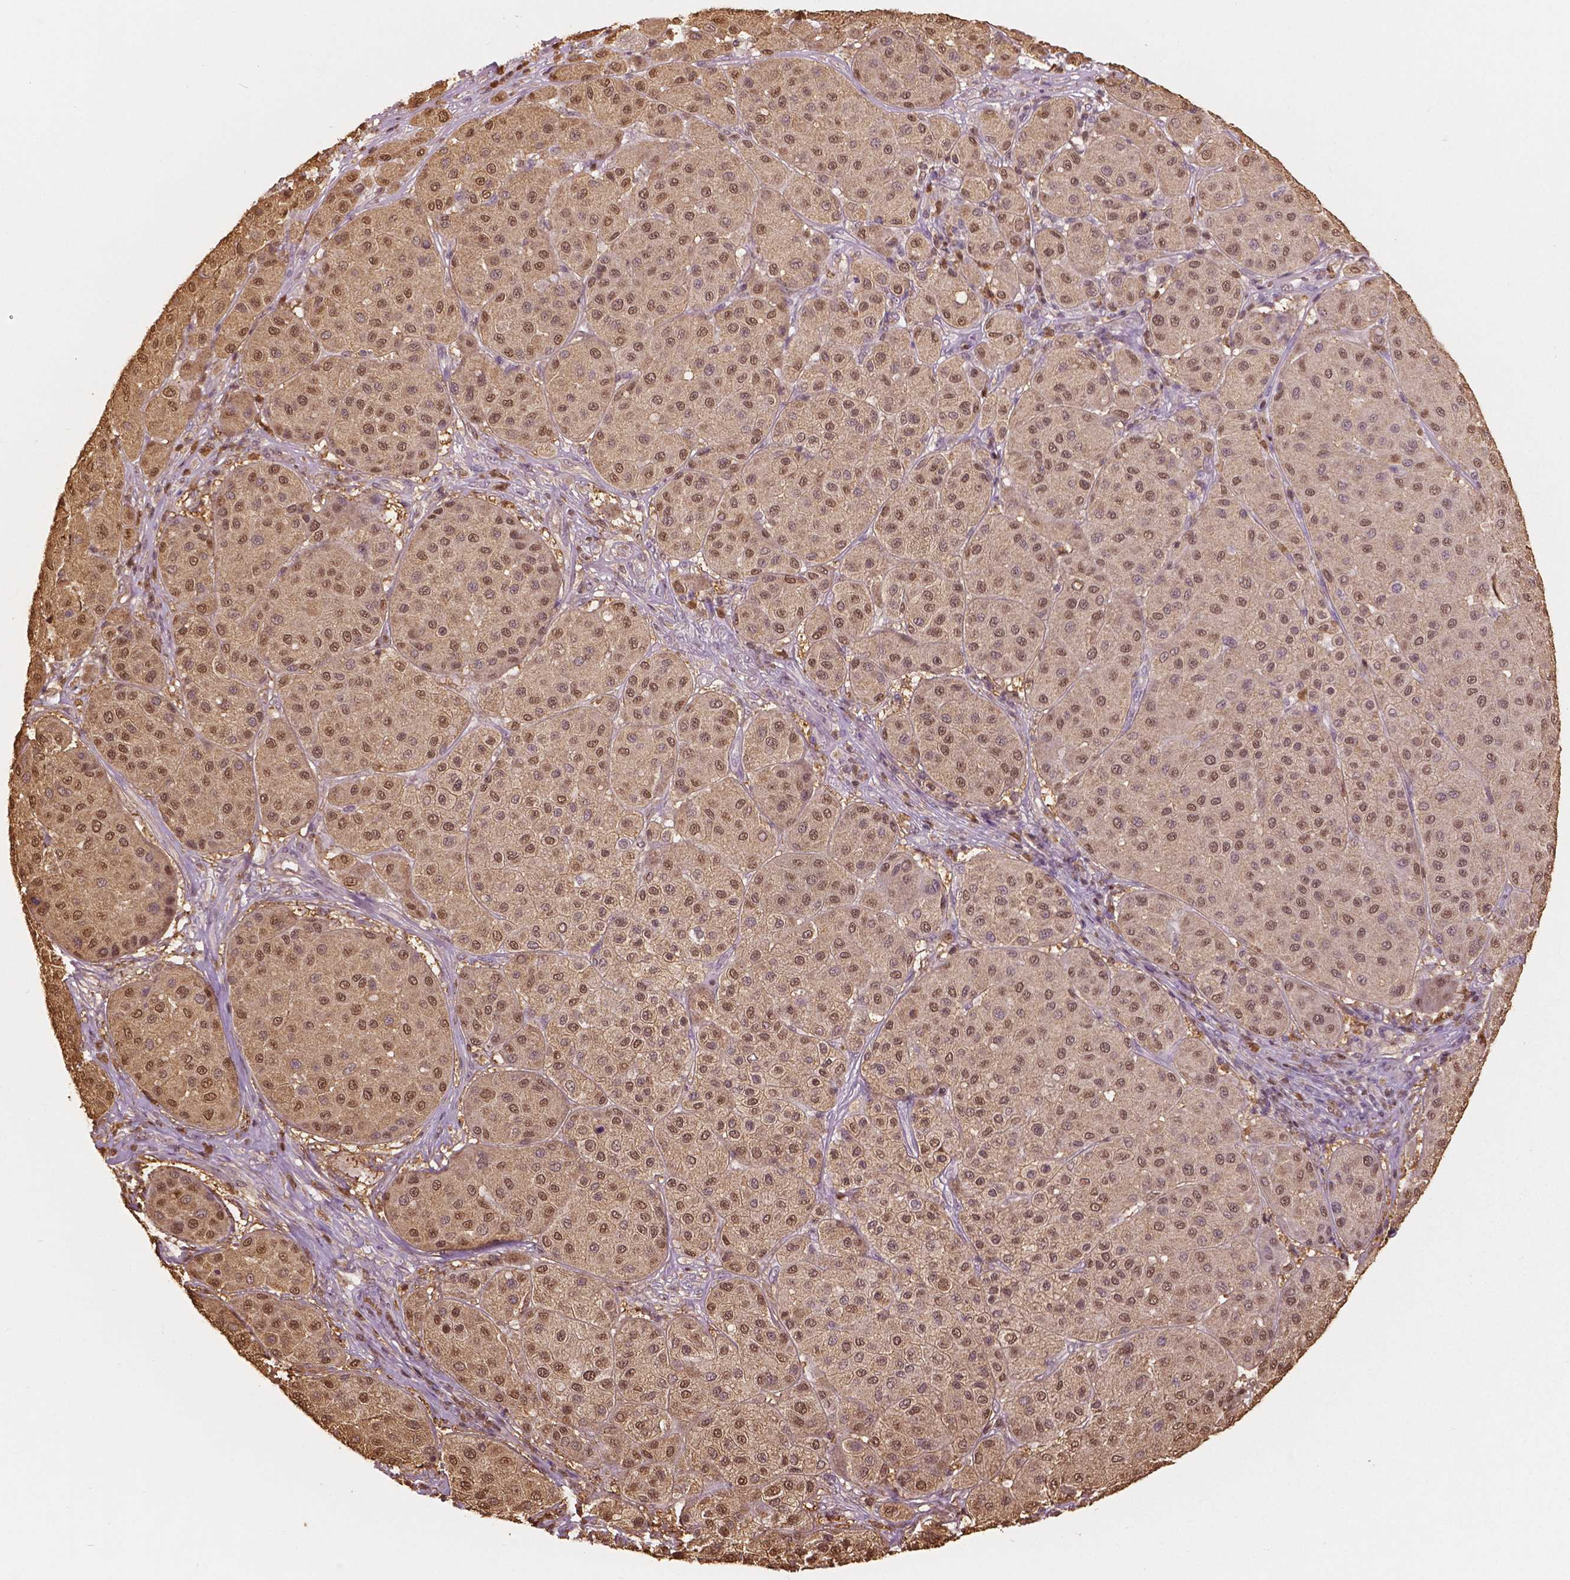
{"staining": {"intensity": "moderate", "quantity": ">75%", "location": "cytoplasmic/membranous,nuclear"}, "tissue": "melanoma", "cell_type": "Tumor cells", "image_type": "cancer", "snomed": [{"axis": "morphology", "description": "Malignant melanoma, Metastatic site"}, {"axis": "topography", "description": "Smooth muscle"}], "caption": "An immunohistochemistry image of tumor tissue is shown. Protein staining in brown shows moderate cytoplasmic/membranous and nuclear positivity in malignant melanoma (metastatic site) within tumor cells. The staining is performed using DAB brown chromogen to label protein expression. The nuclei are counter-stained blue using hematoxylin.", "gene": "S100A4", "patient": {"sex": "male", "age": 41}}